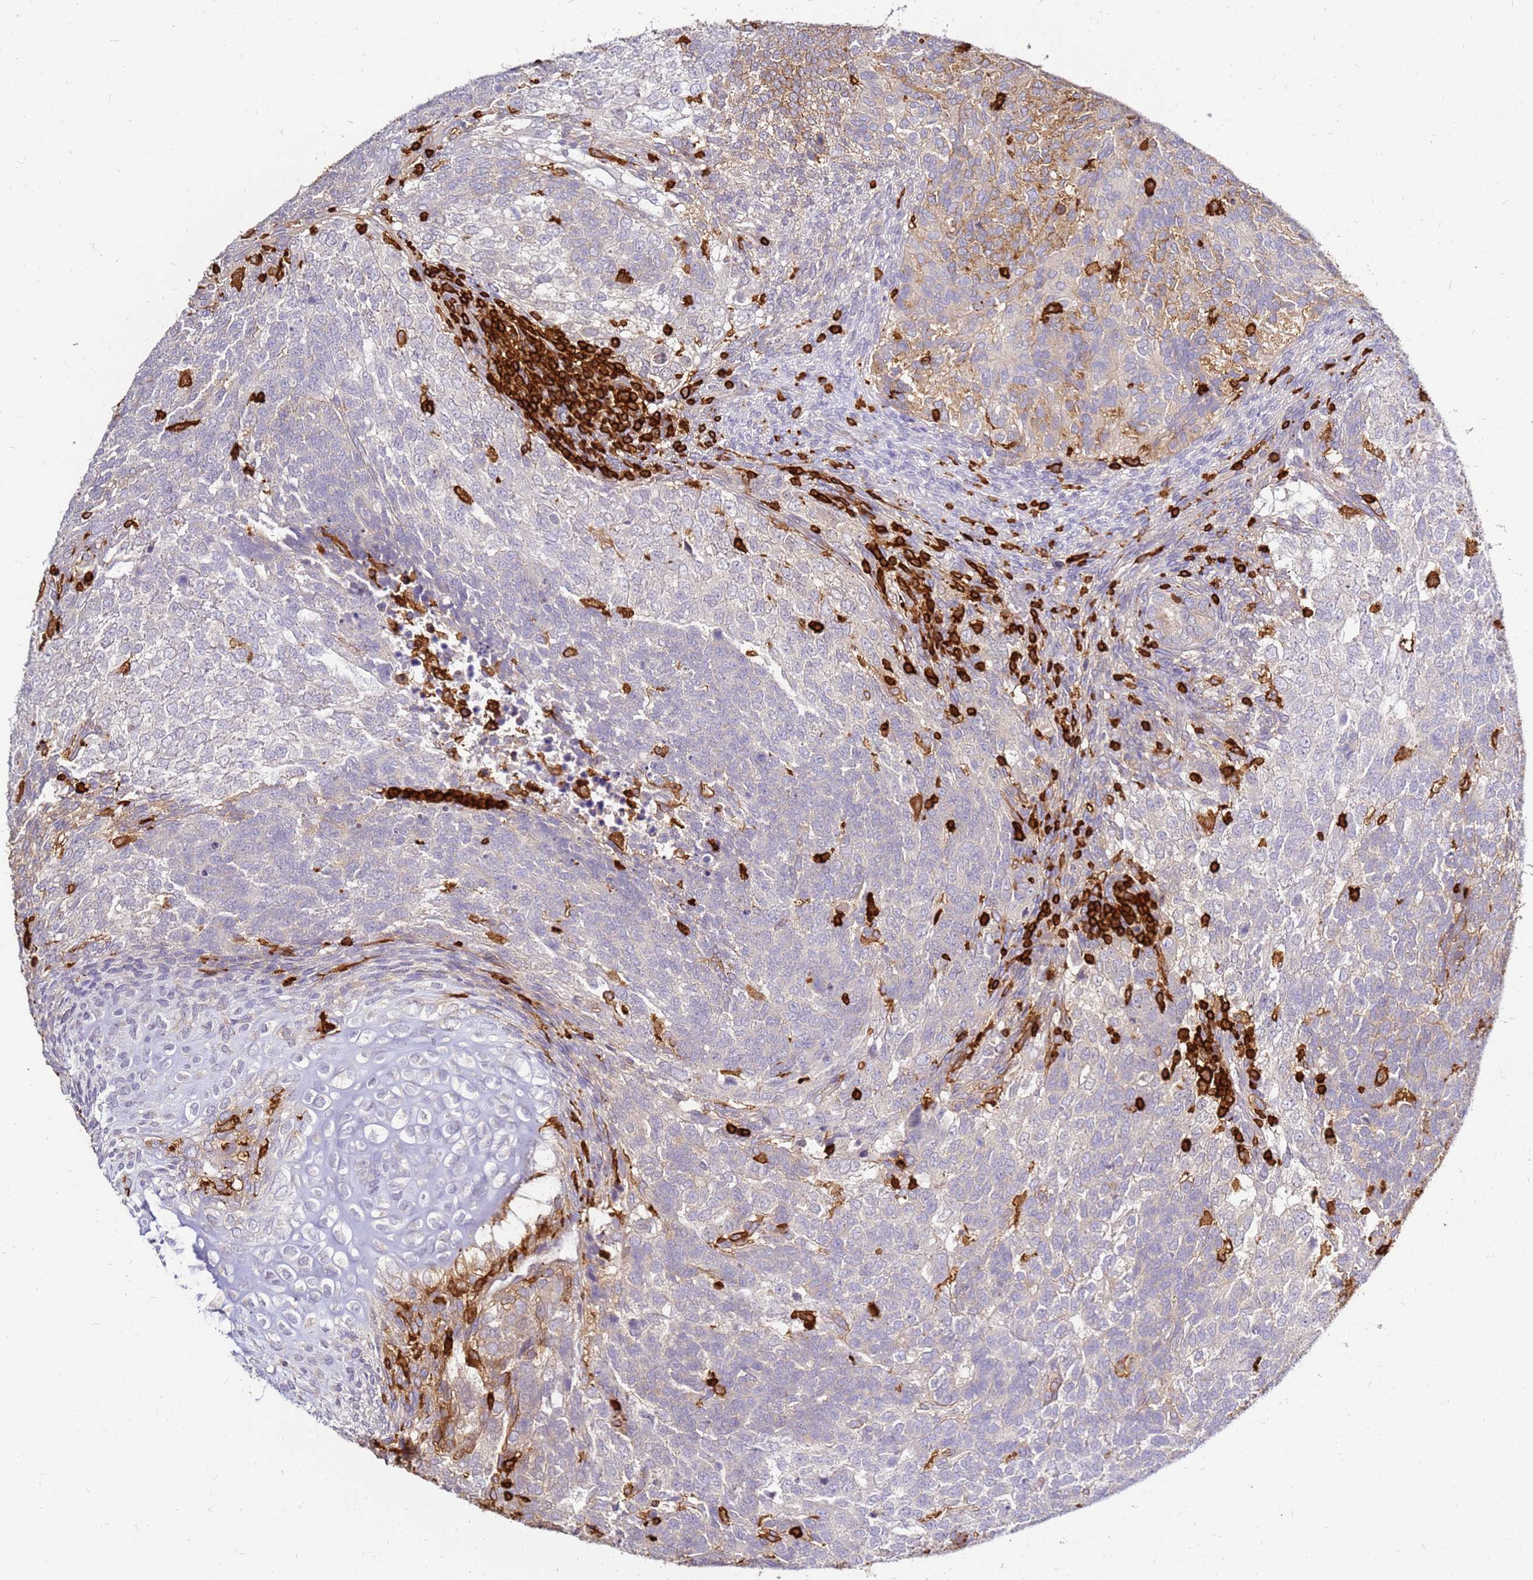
{"staining": {"intensity": "negative", "quantity": "none", "location": "none"}, "tissue": "testis cancer", "cell_type": "Tumor cells", "image_type": "cancer", "snomed": [{"axis": "morphology", "description": "Carcinoma, Embryonal, NOS"}, {"axis": "topography", "description": "Testis"}], "caption": "There is no significant staining in tumor cells of testis embryonal carcinoma.", "gene": "CORO1A", "patient": {"sex": "male", "age": 23}}